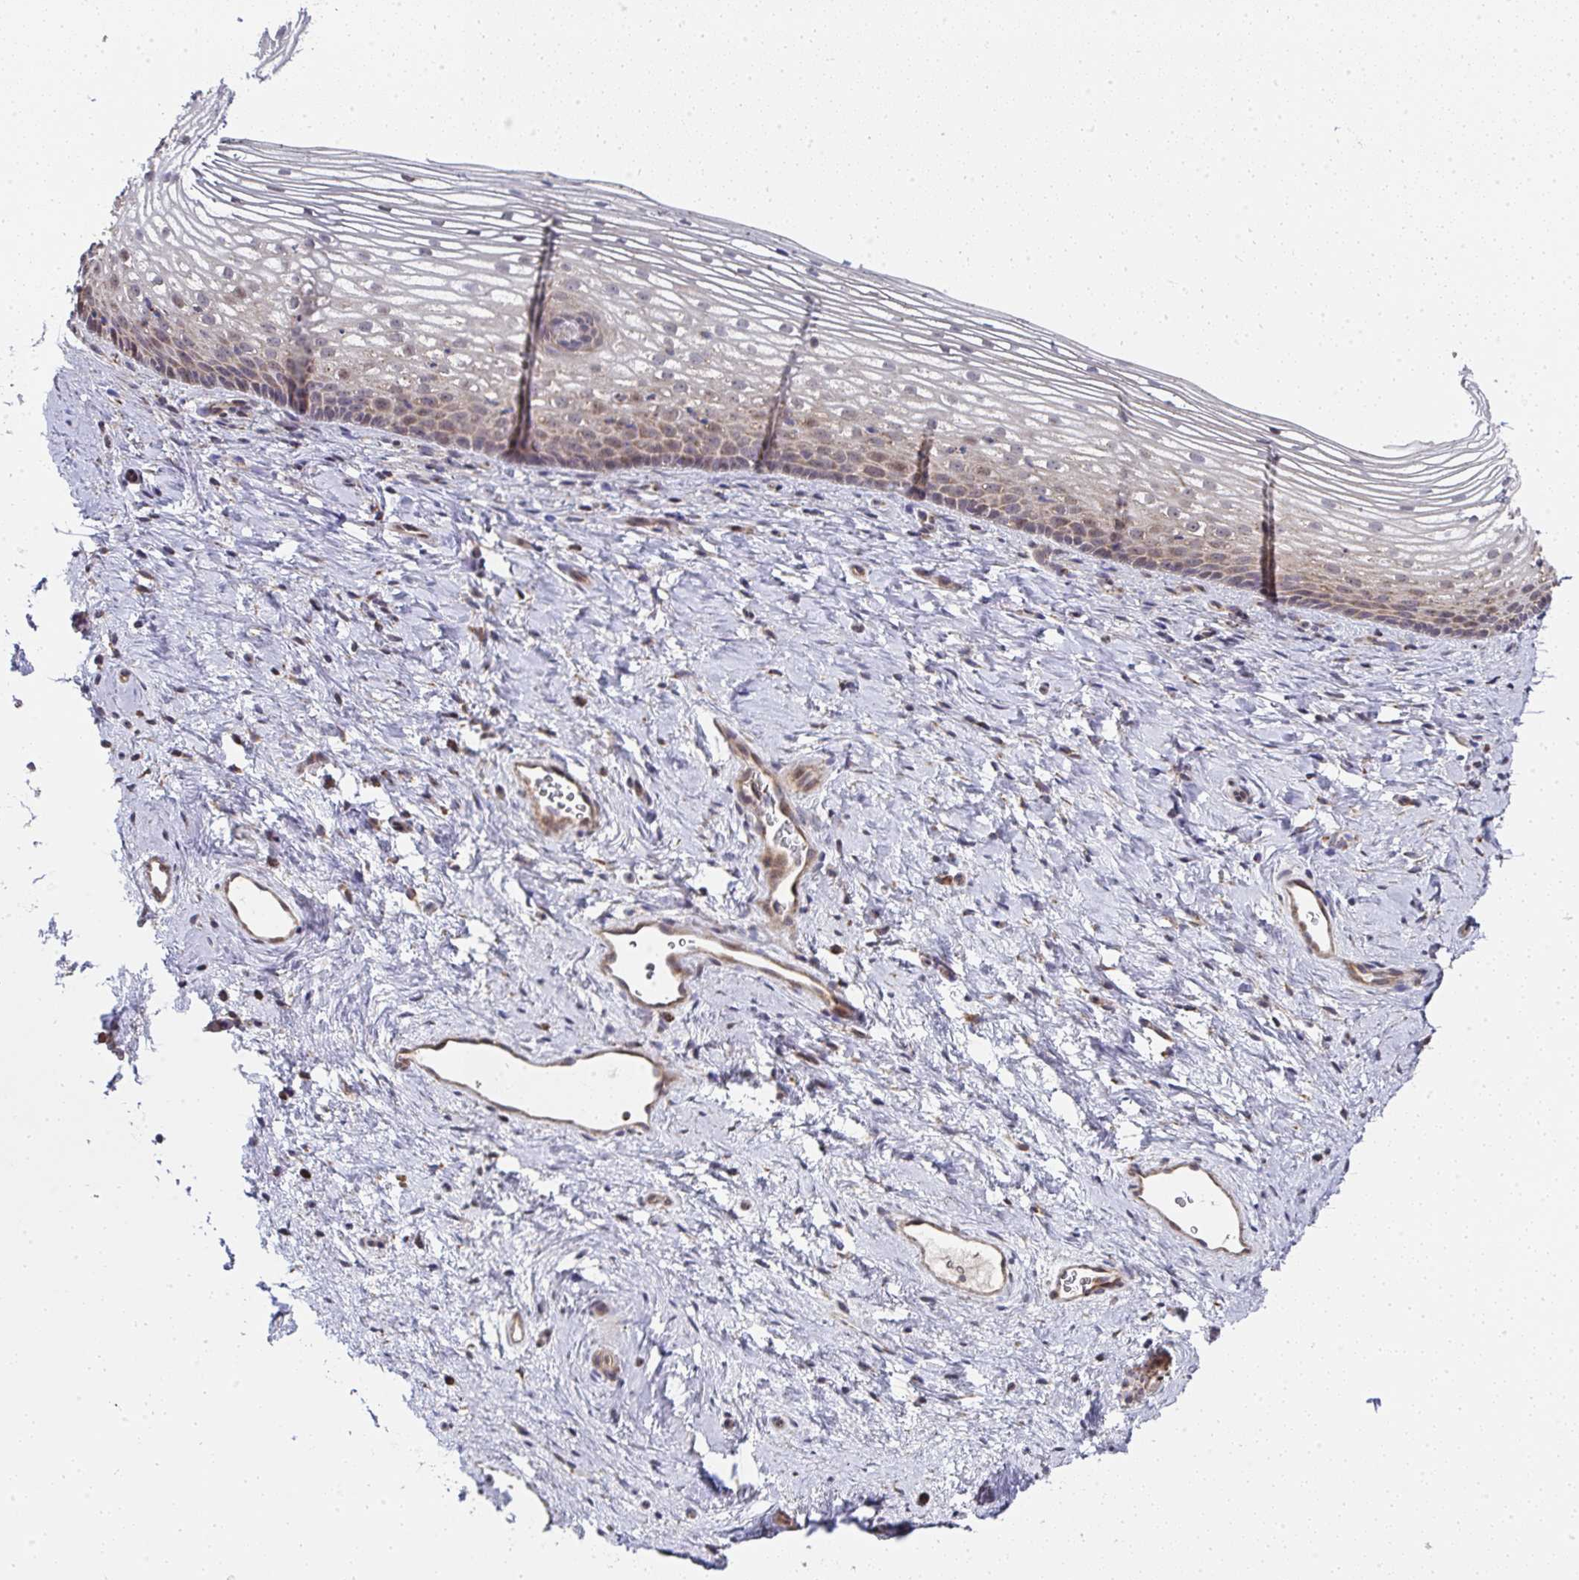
{"staining": {"intensity": "weak", "quantity": ">75%", "location": "cytoplasmic/membranous"}, "tissue": "vagina", "cell_type": "Squamous epithelial cells", "image_type": "normal", "snomed": [{"axis": "morphology", "description": "Normal tissue, NOS"}, {"axis": "topography", "description": "Vagina"}], "caption": "Immunohistochemistry (IHC) of unremarkable human vagina shows low levels of weak cytoplasmic/membranous expression in approximately >75% of squamous epithelial cells.", "gene": "AGTPBP1", "patient": {"sex": "female", "age": 51}}